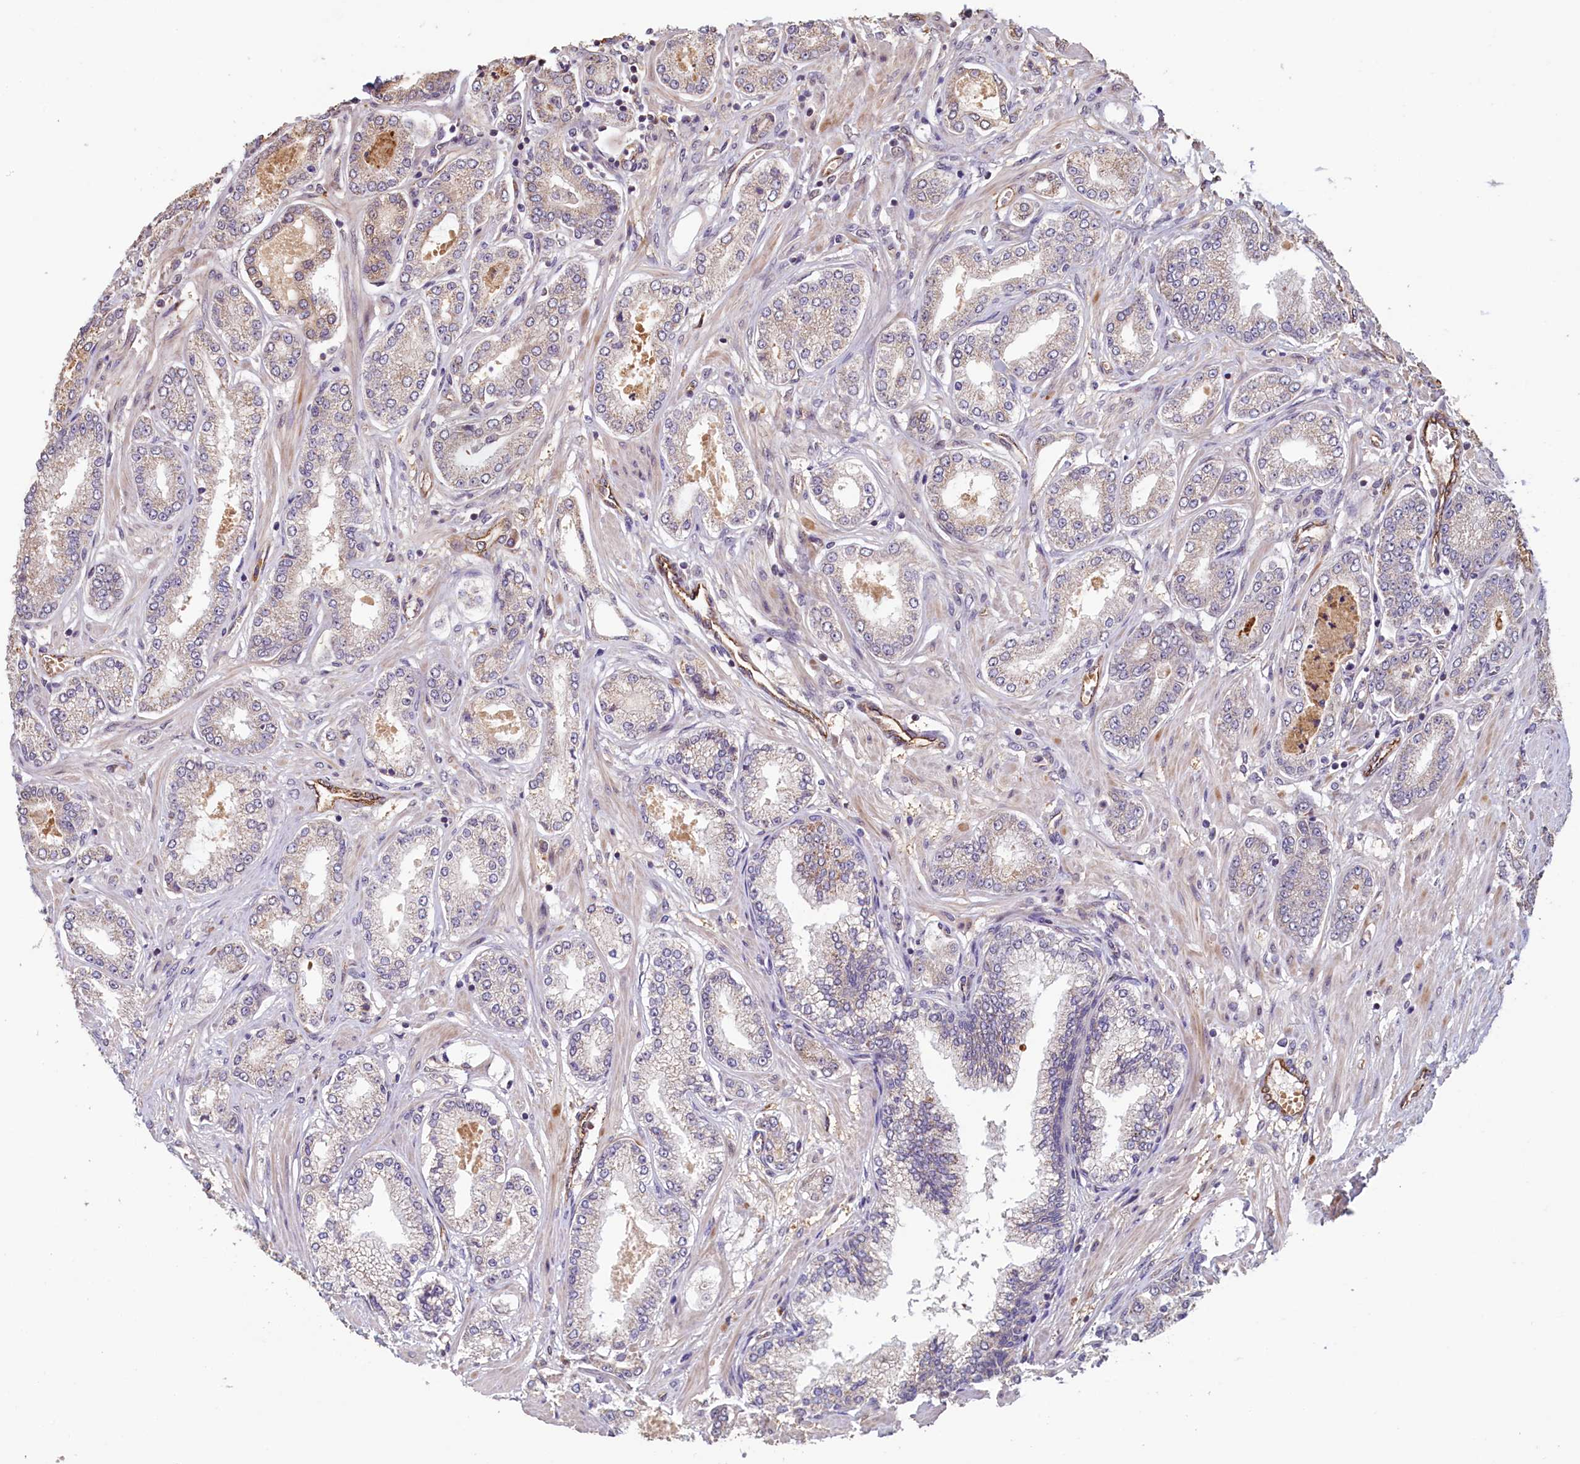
{"staining": {"intensity": "moderate", "quantity": "<25%", "location": "cytoplasmic/membranous"}, "tissue": "prostate cancer", "cell_type": "Tumor cells", "image_type": "cancer", "snomed": [{"axis": "morphology", "description": "Adenocarcinoma, Low grade"}, {"axis": "topography", "description": "Prostate"}], "caption": "A low amount of moderate cytoplasmic/membranous positivity is appreciated in about <25% of tumor cells in prostate cancer tissue. Nuclei are stained in blue.", "gene": "ACSBG1", "patient": {"sex": "male", "age": 63}}